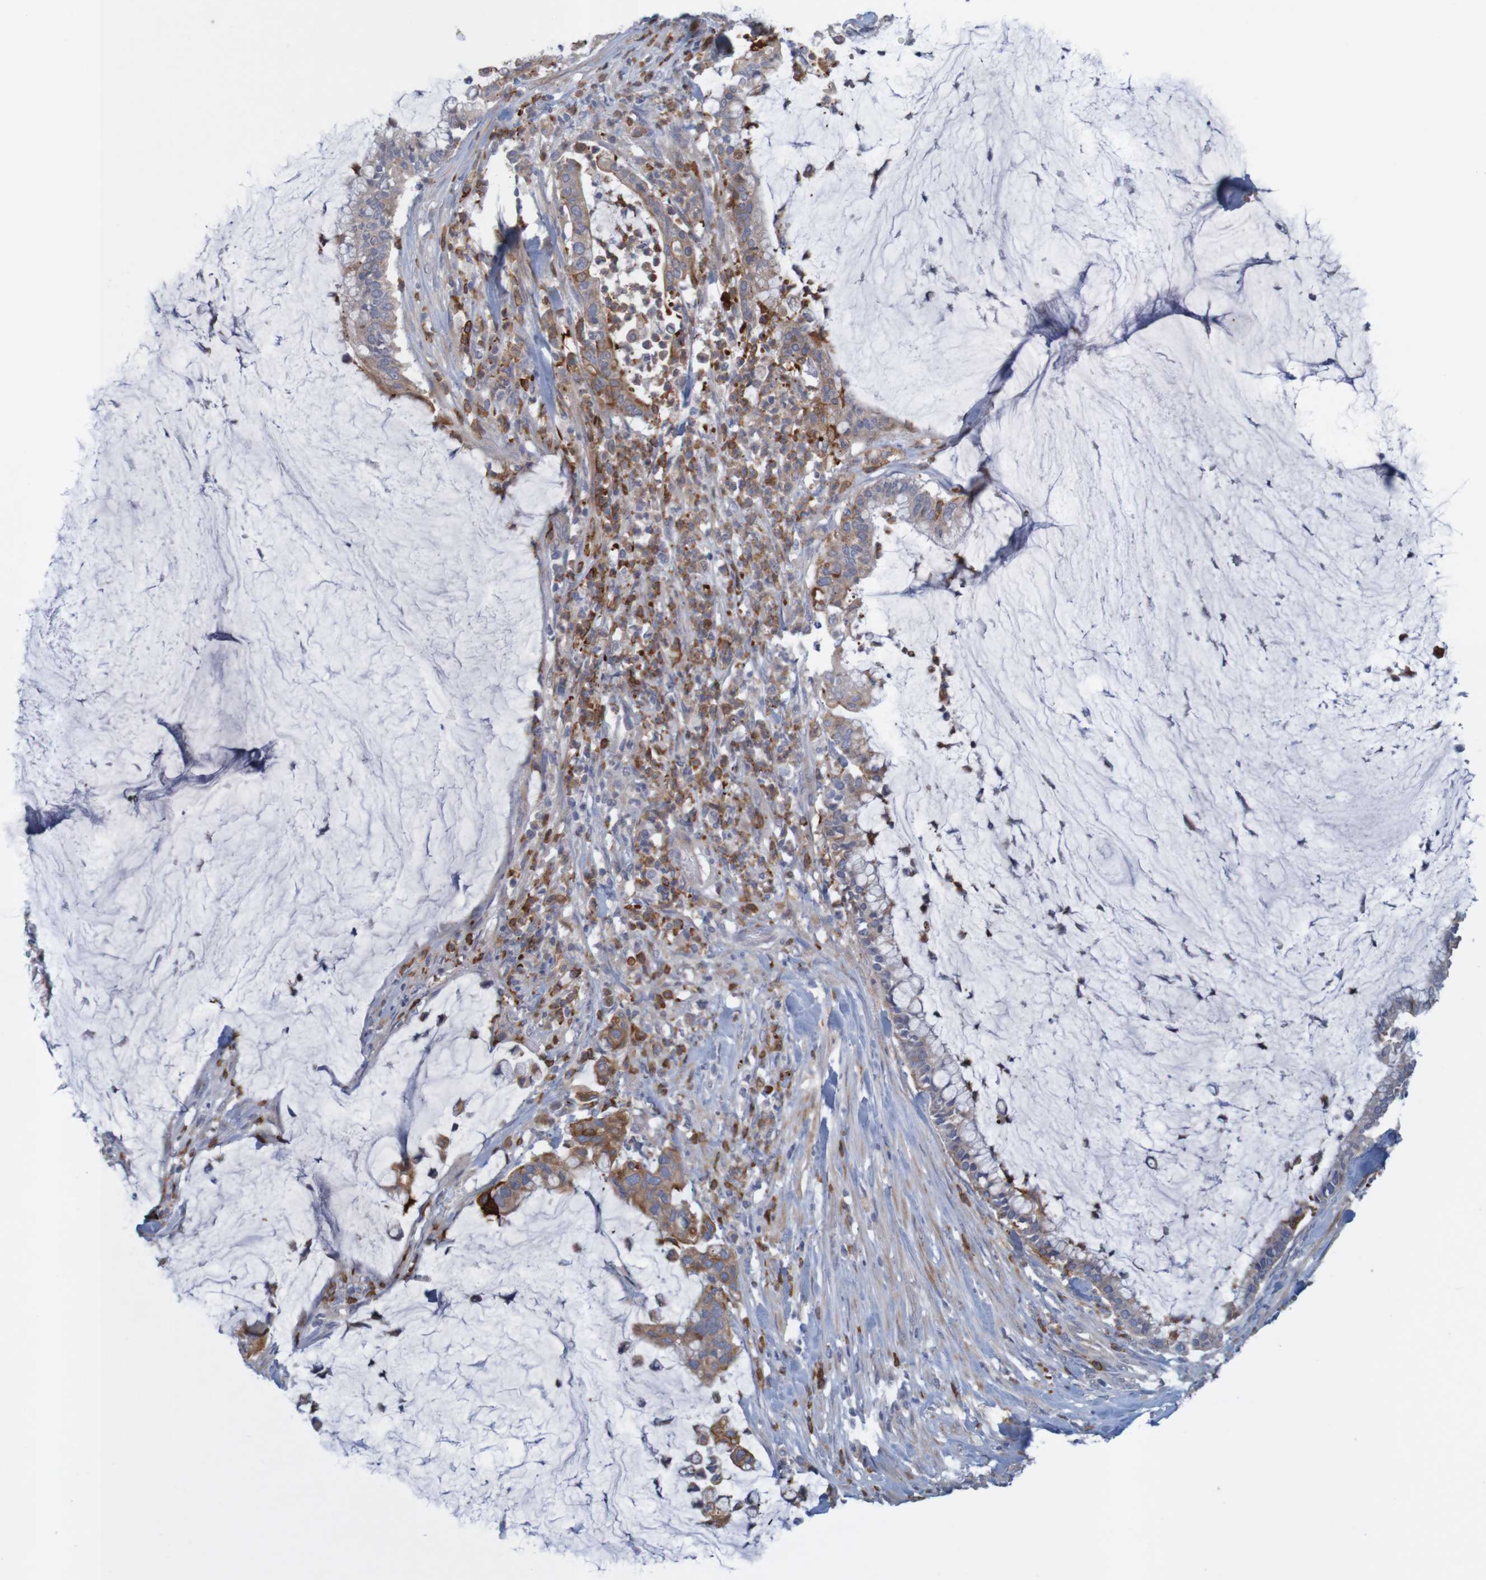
{"staining": {"intensity": "moderate", "quantity": ">75%", "location": "cytoplasmic/membranous"}, "tissue": "pancreatic cancer", "cell_type": "Tumor cells", "image_type": "cancer", "snomed": [{"axis": "morphology", "description": "Adenocarcinoma, NOS"}, {"axis": "topography", "description": "Pancreas"}], "caption": "Immunohistochemical staining of adenocarcinoma (pancreatic) displays medium levels of moderate cytoplasmic/membranous protein expression in about >75% of tumor cells.", "gene": "KRT23", "patient": {"sex": "male", "age": 41}}